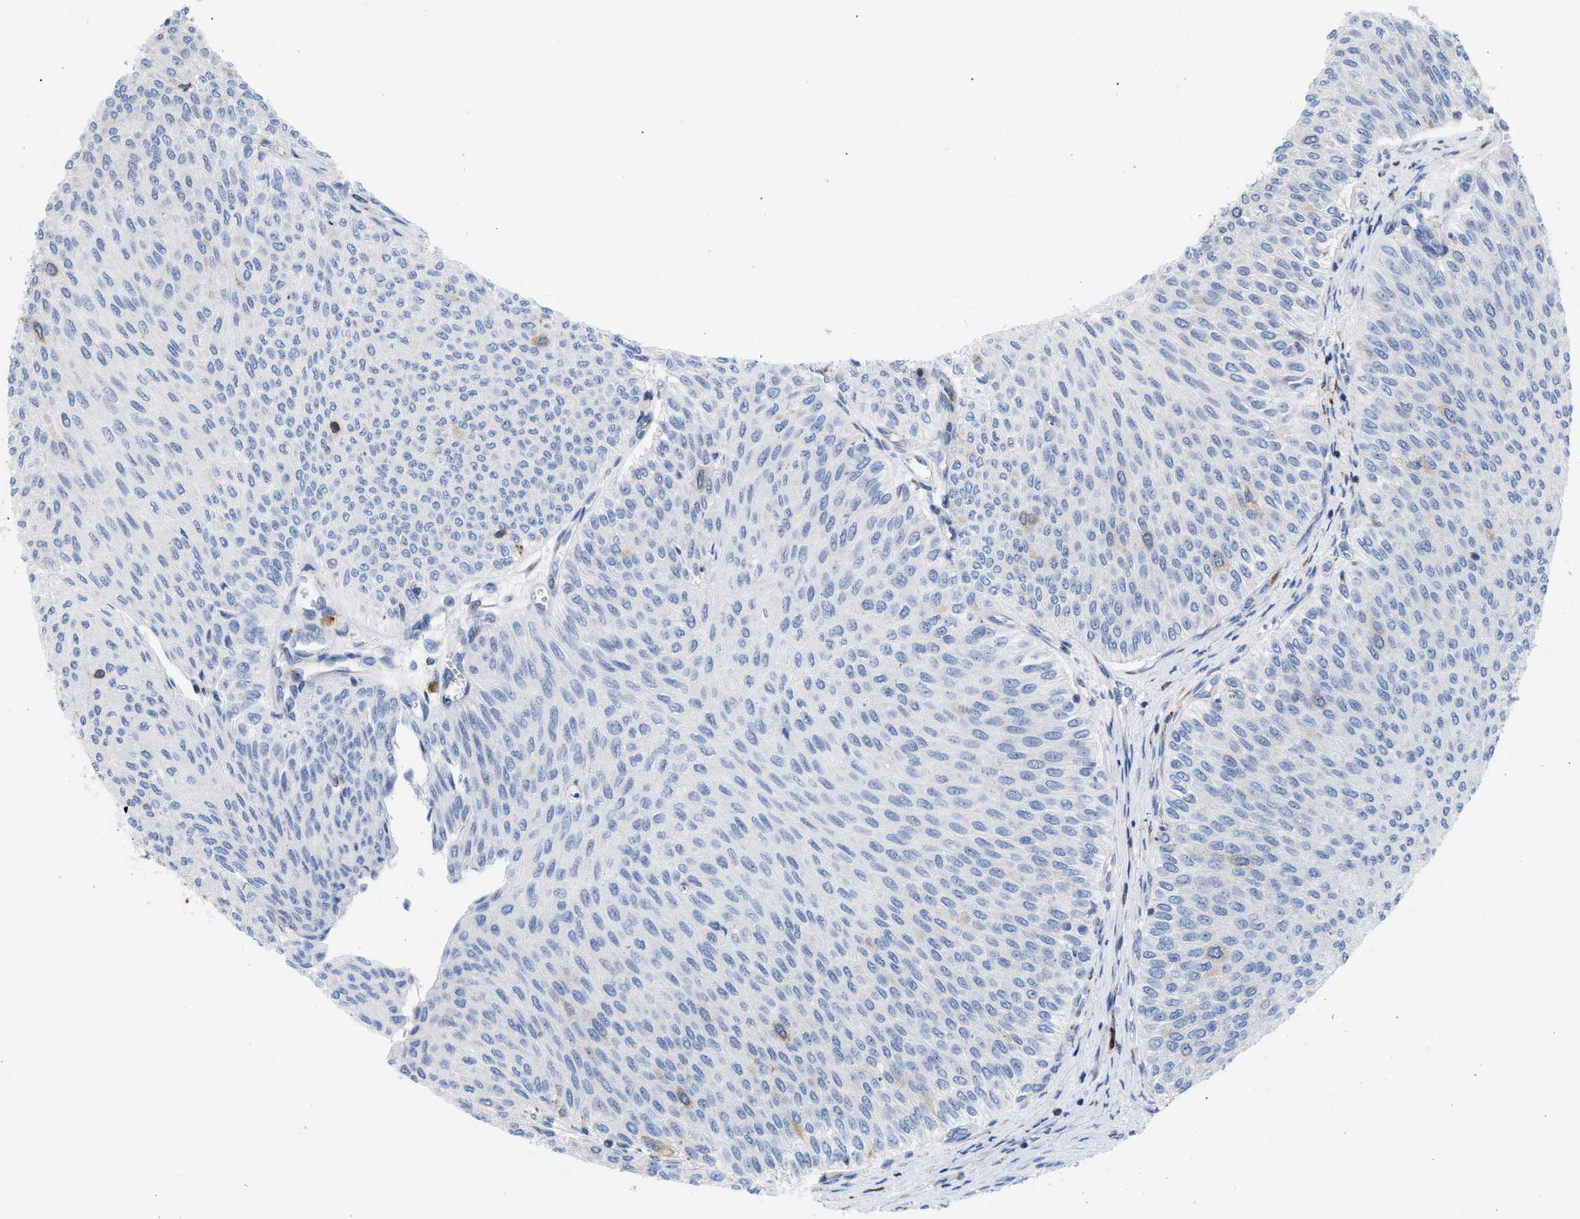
{"staining": {"intensity": "weak", "quantity": "<25%", "location": "cytoplasmic/membranous"}, "tissue": "urothelial cancer", "cell_type": "Tumor cells", "image_type": "cancer", "snomed": [{"axis": "morphology", "description": "Urothelial carcinoma, Low grade"}, {"axis": "topography", "description": "Urinary bladder"}], "caption": "Immunohistochemistry of human low-grade urothelial carcinoma demonstrates no expression in tumor cells. (DAB immunohistochemistry (IHC) visualized using brightfield microscopy, high magnification).", "gene": "TACC3", "patient": {"sex": "male", "age": 78}}